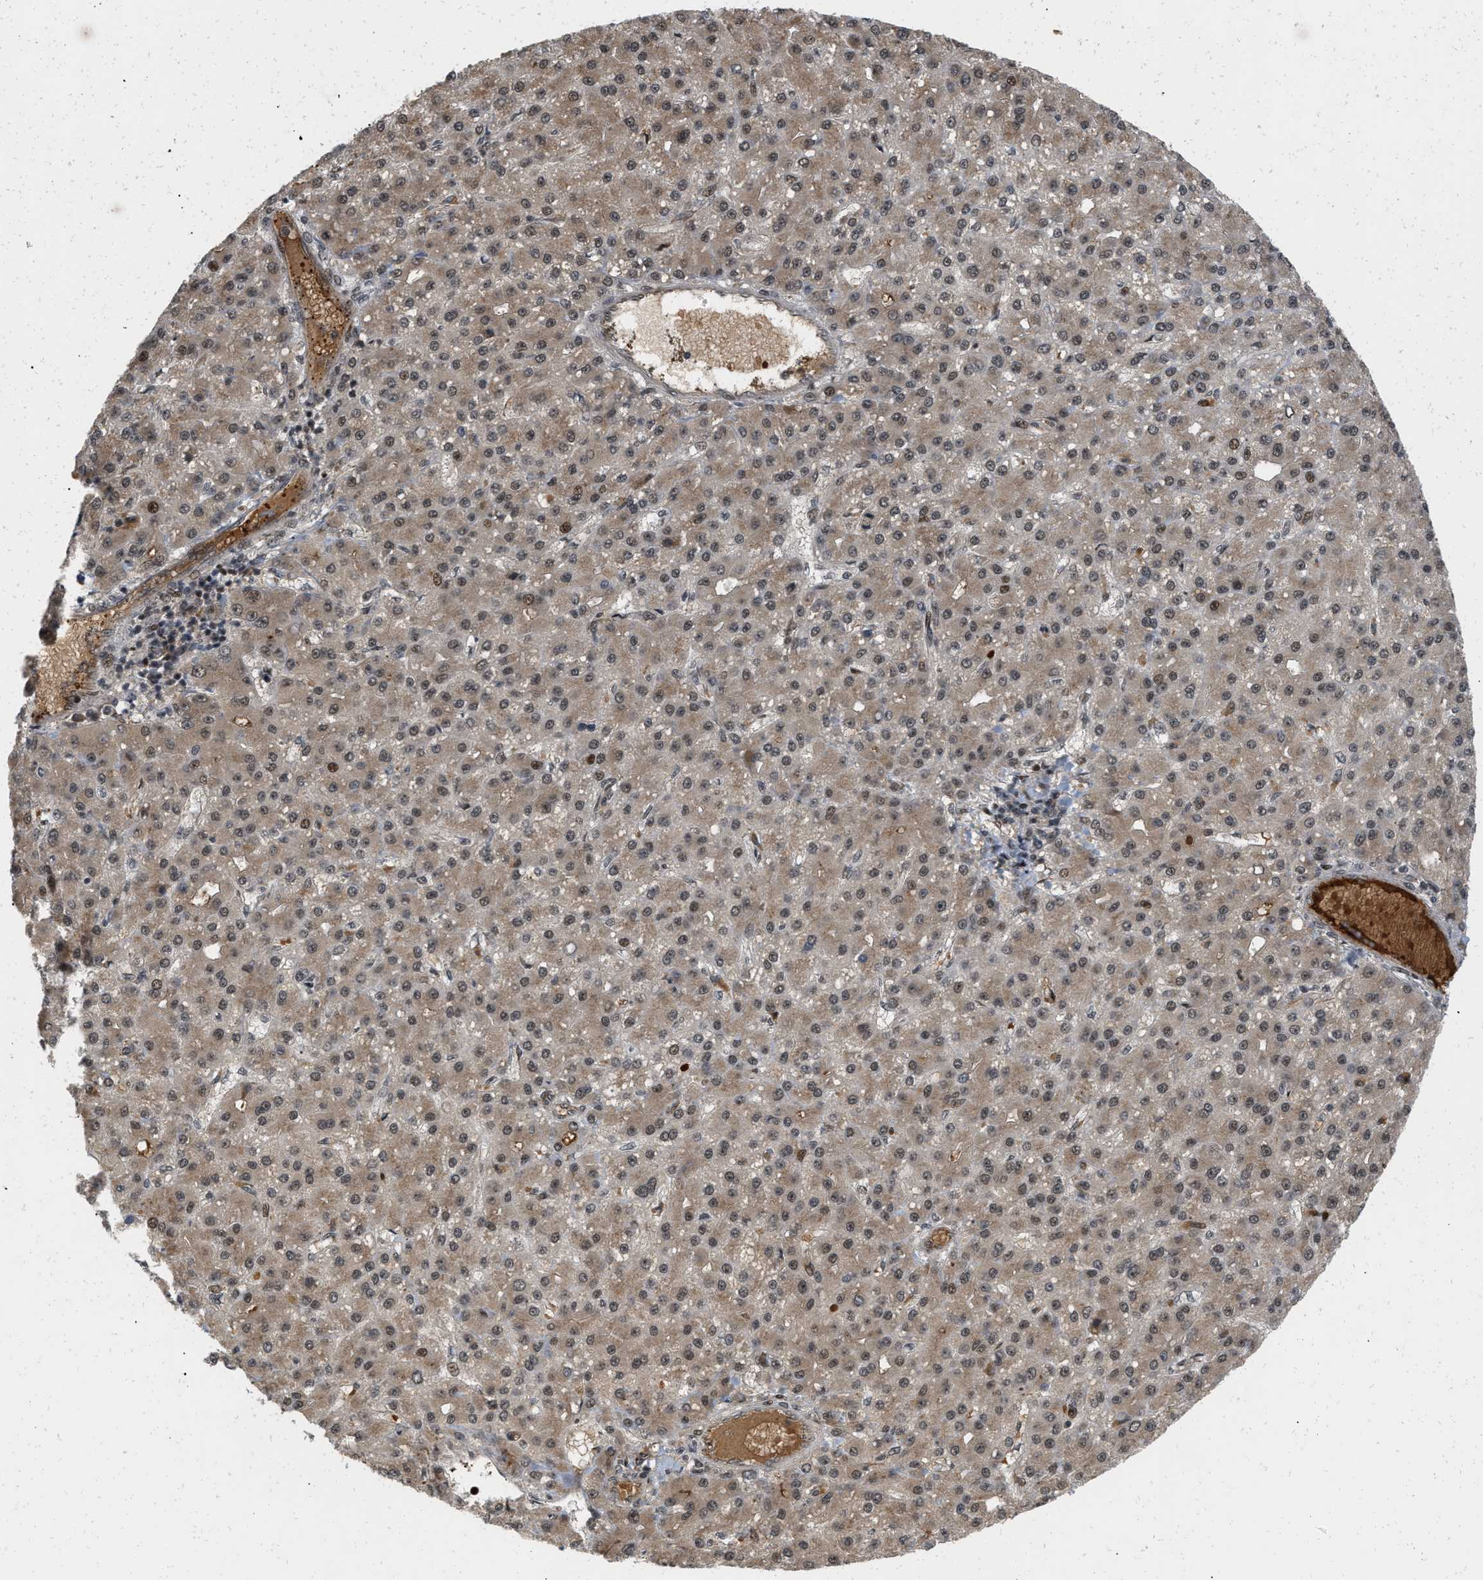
{"staining": {"intensity": "moderate", "quantity": ">75%", "location": "cytoplasmic/membranous,nuclear"}, "tissue": "liver cancer", "cell_type": "Tumor cells", "image_type": "cancer", "snomed": [{"axis": "morphology", "description": "Carcinoma, Hepatocellular, NOS"}, {"axis": "topography", "description": "Liver"}], "caption": "This image demonstrates liver cancer (hepatocellular carcinoma) stained with immunohistochemistry to label a protein in brown. The cytoplasmic/membranous and nuclear of tumor cells show moderate positivity for the protein. Nuclei are counter-stained blue.", "gene": "ANKRD11", "patient": {"sex": "male", "age": 67}}